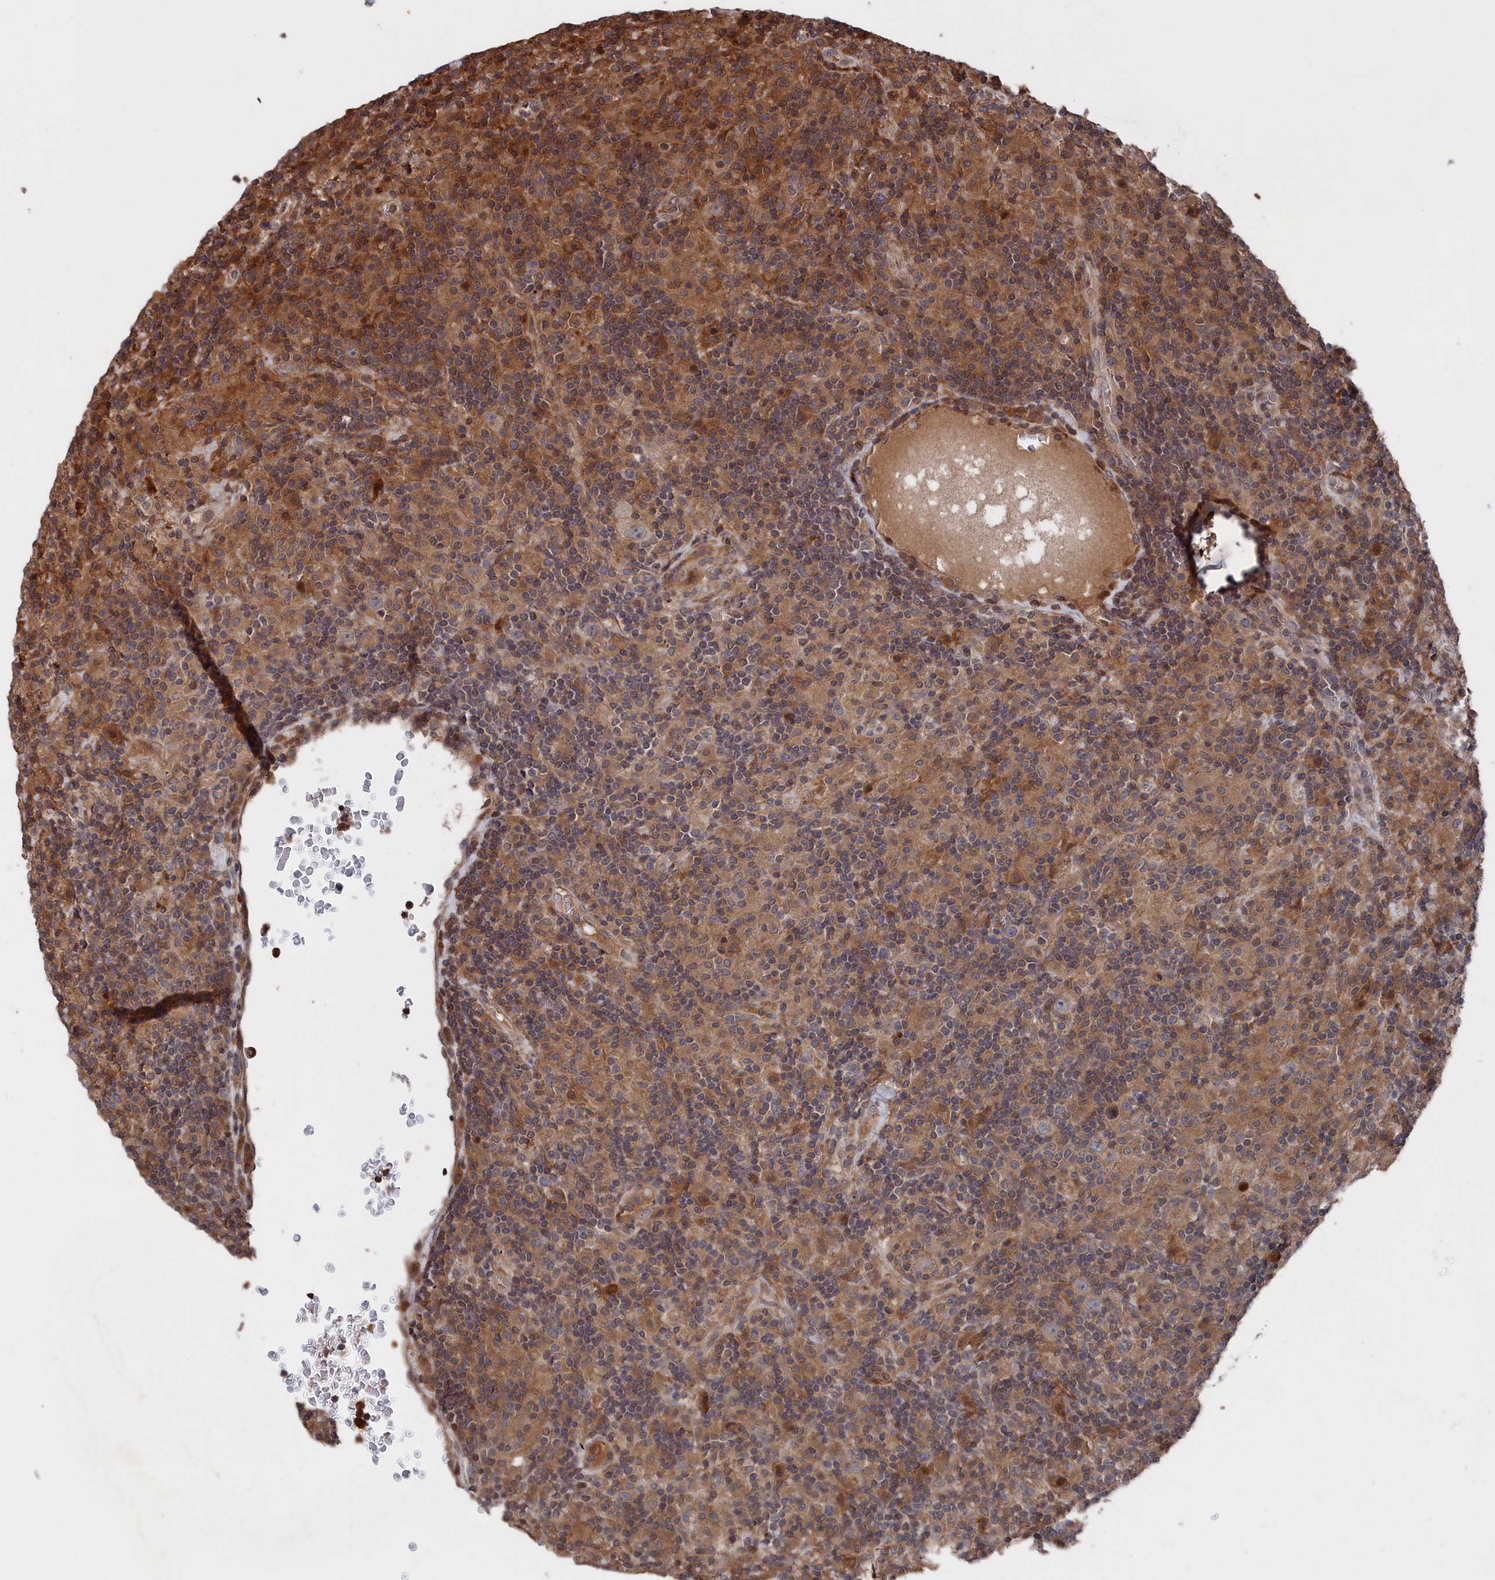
{"staining": {"intensity": "moderate", "quantity": "<25%", "location": "cytoplasmic/membranous"}, "tissue": "lymphoma", "cell_type": "Tumor cells", "image_type": "cancer", "snomed": [{"axis": "morphology", "description": "Hodgkin's disease, NOS"}, {"axis": "topography", "description": "Lymph node"}], "caption": "Protein expression analysis of Hodgkin's disease demonstrates moderate cytoplasmic/membranous staining in about <25% of tumor cells. (DAB (3,3'-diaminobenzidine) IHC with brightfield microscopy, high magnification).", "gene": "PLA2G15", "patient": {"sex": "male", "age": 70}}